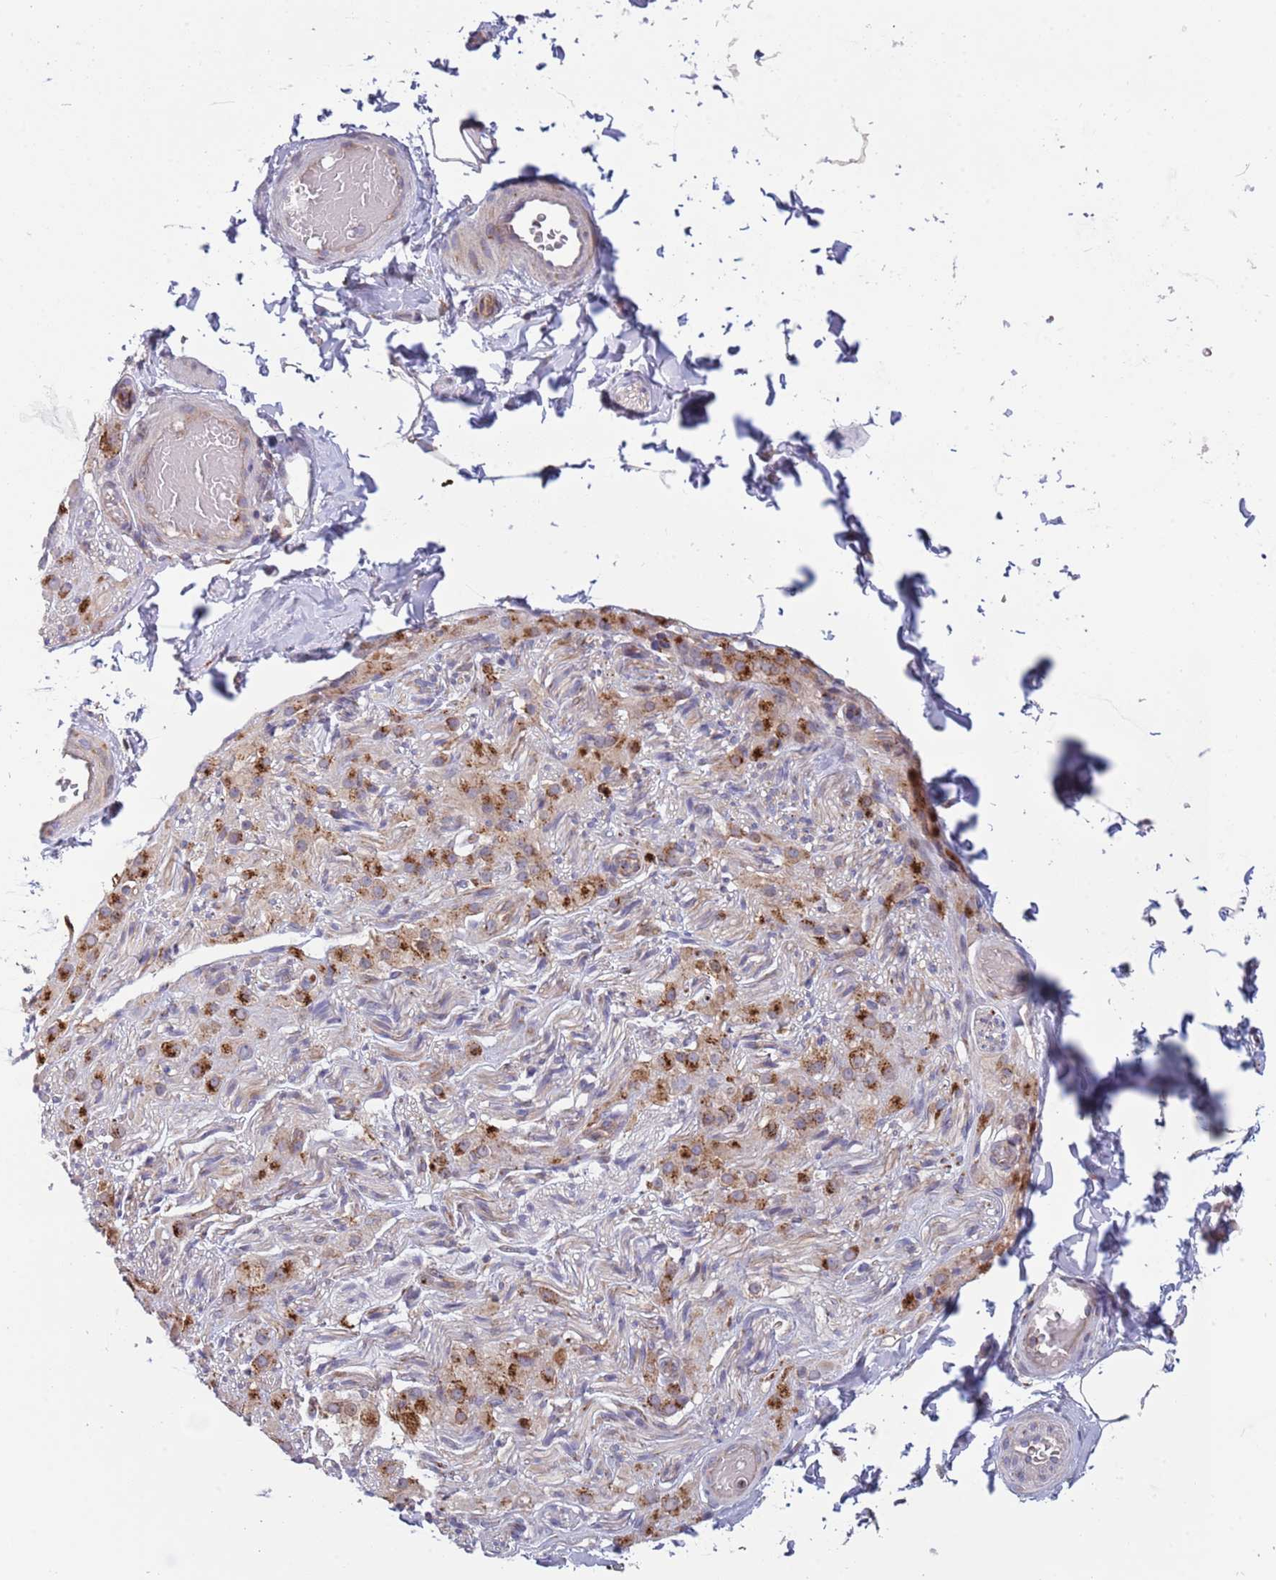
{"staining": {"intensity": "moderate", "quantity": "<25%", "location": "cytoplasmic/membranous"}, "tissue": "soft tissue", "cell_type": "Chondrocytes", "image_type": "normal", "snomed": [{"axis": "morphology", "description": "Normal tissue, NOS"}, {"axis": "topography", "description": "Soft tissue"}, {"axis": "topography", "description": "Vascular tissue"}, {"axis": "topography", "description": "Peripheral nerve tissue"}], "caption": "Brown immunohistochemical staining in normal soft tissue reveals moderate cytoplasmic/membranous staining in approximately <25% of chondrocytes.", "gene": "BTBD7", "patient": {"sex": "male", "age": 32}}